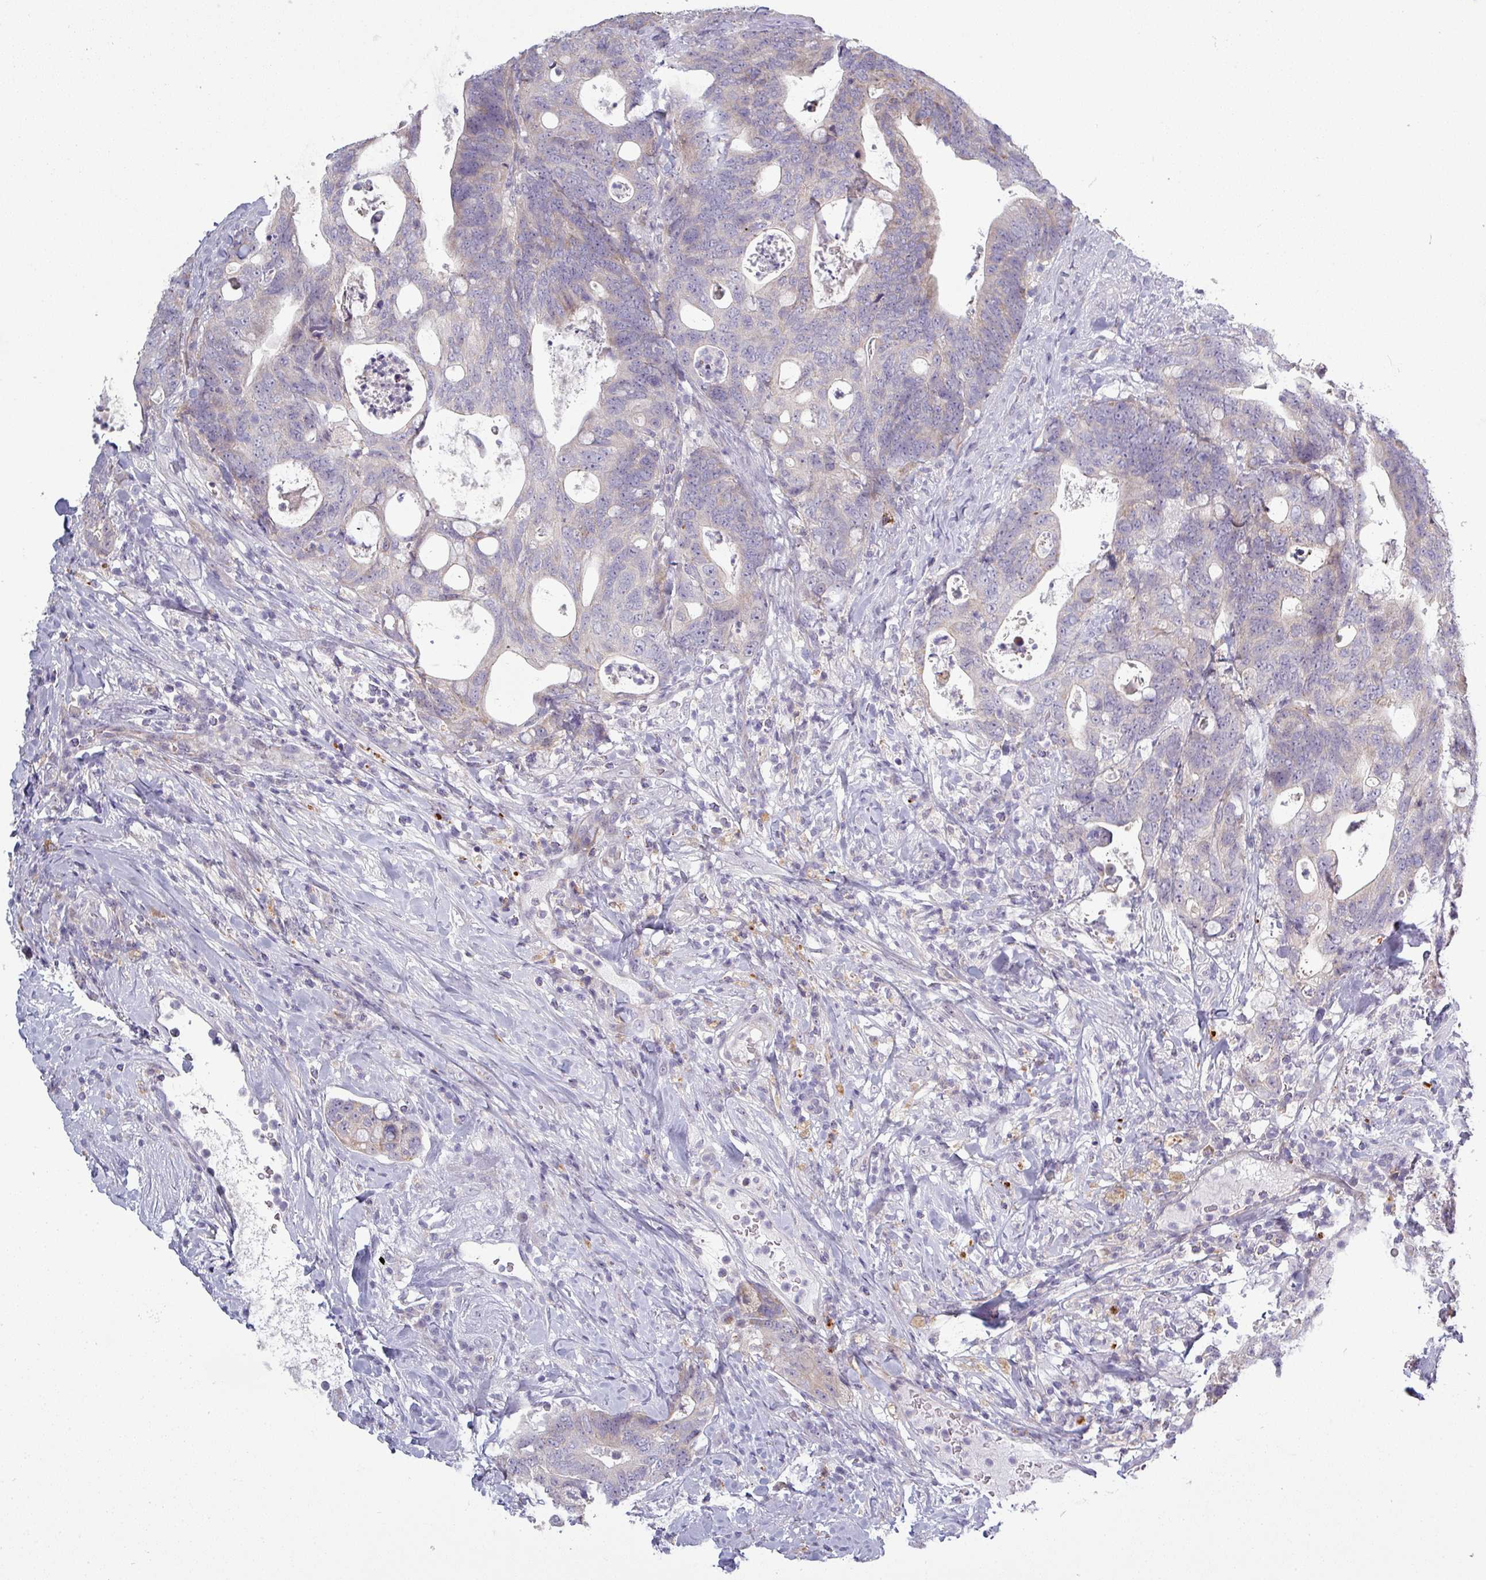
{"staining": {"intensity": "moderate", "quantity": "<25%", "location": "cytoplasmic/membranous"}, "tissue": "colorectal cancer", "cell_type": "Tumor cells", "image_type": "cancer", "snomed": [{"axis": "morphology", "description": "Adenocarcinoma, NOS"}, {"axis": "topography", "description": "Colon"}], "caption": "Immunohistochemical staining of colorectal cancer shows moderate cytoplasmic/membranous protein positivity in about <25% of tumor cells.", "gene": "C2orf16", "patient": {"sex": "female", "age": 82}}